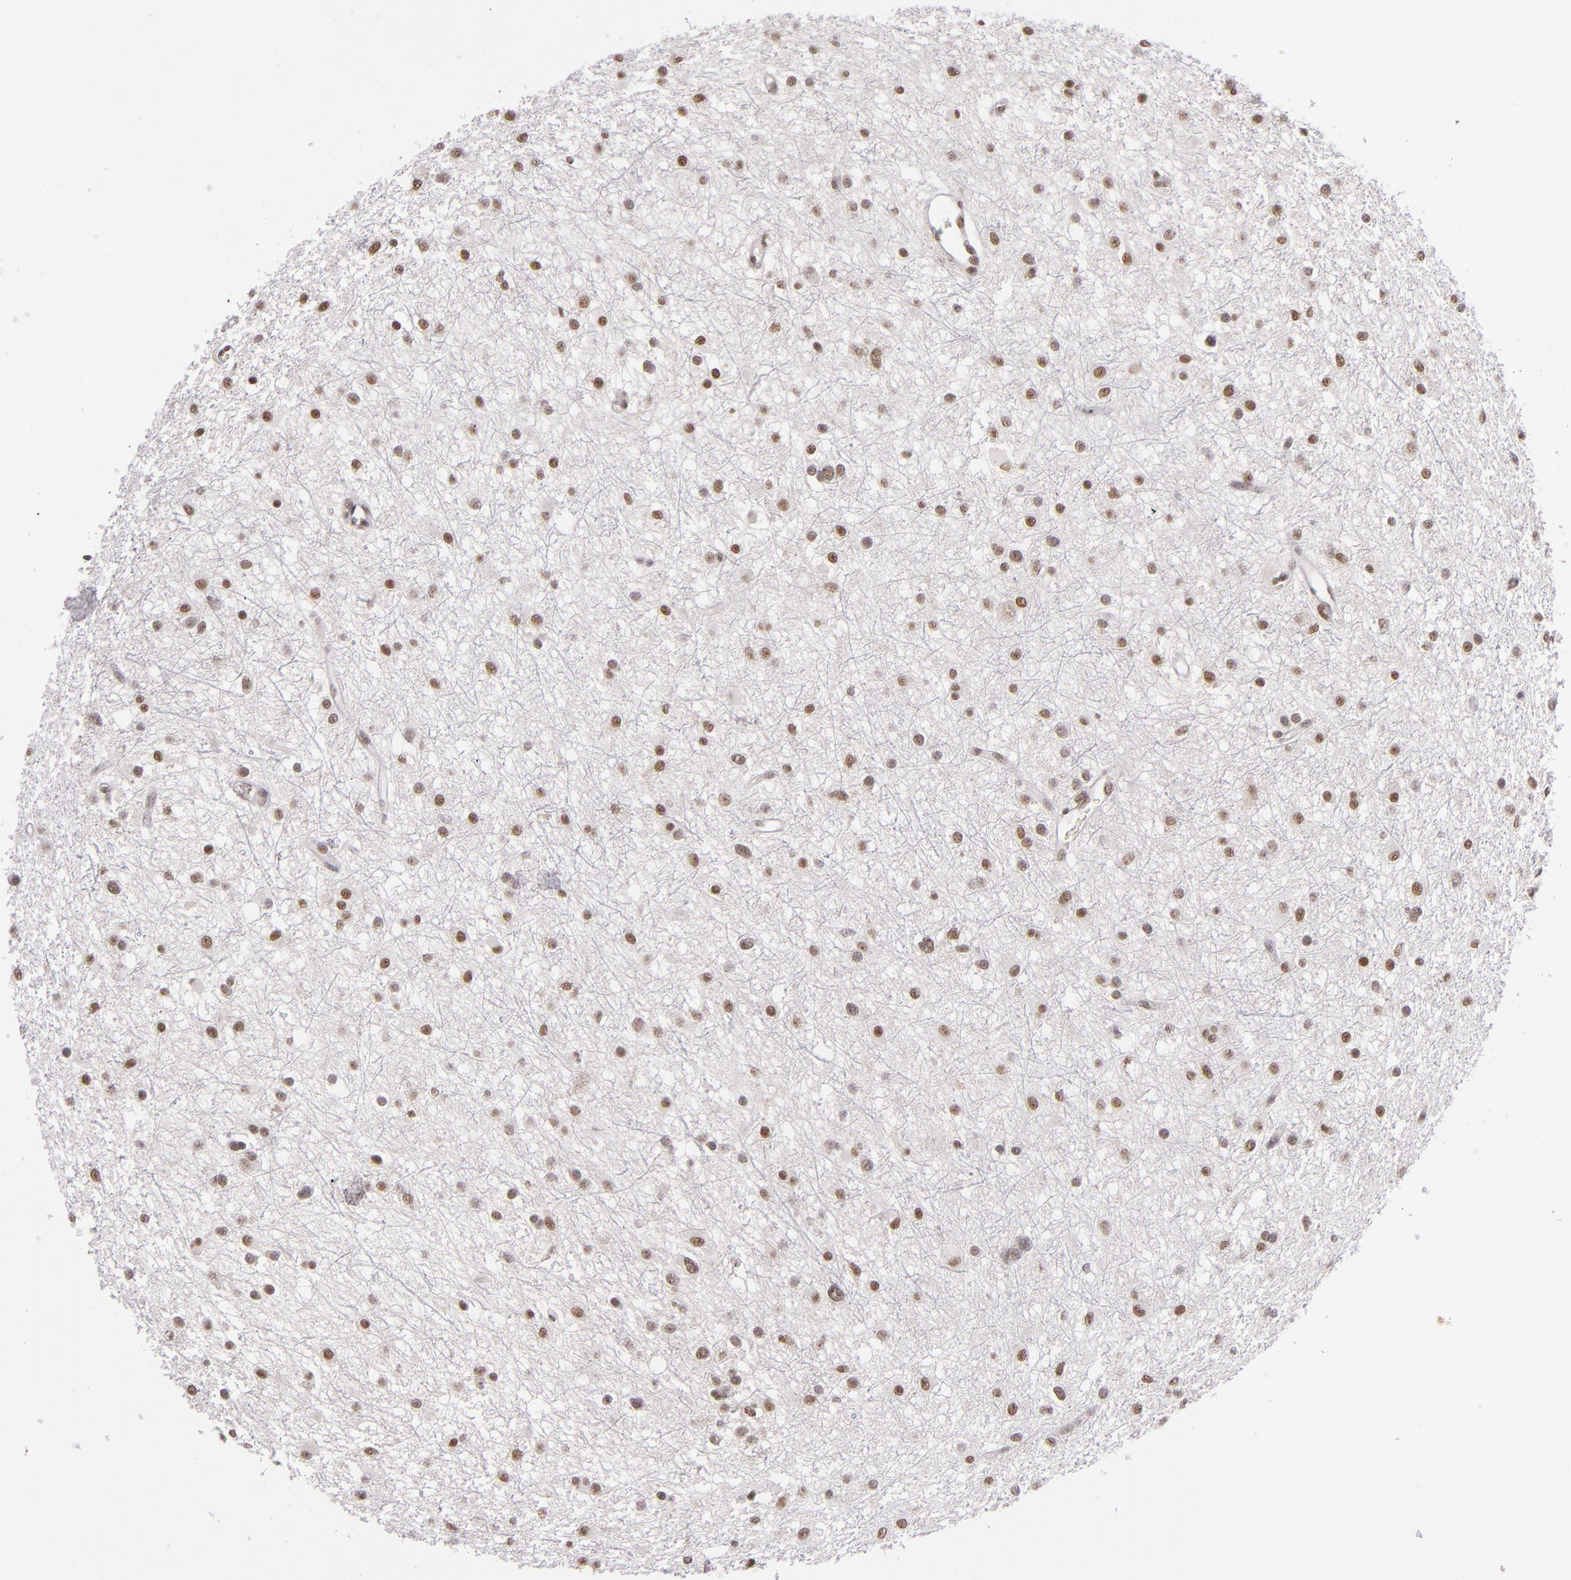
{"staining": {"intensity": "moderate", "quantity": ">75%", "location": "nuclear"}, "tissue": "glioma", "cell_type": "Tumor cells", "image_type": "cancer", "snomed": [{"axis": "morphology", "description": "Glioma, malignant, Low grade"}, {"axis": "topography", "description": "Brain"}], "caption": "The immunohistochemical stain labels moderate nuclear staining in tumor cells of glioma tissue.", "gene": "ZNF148", "patient": {"sex": "female", "age": 36}}